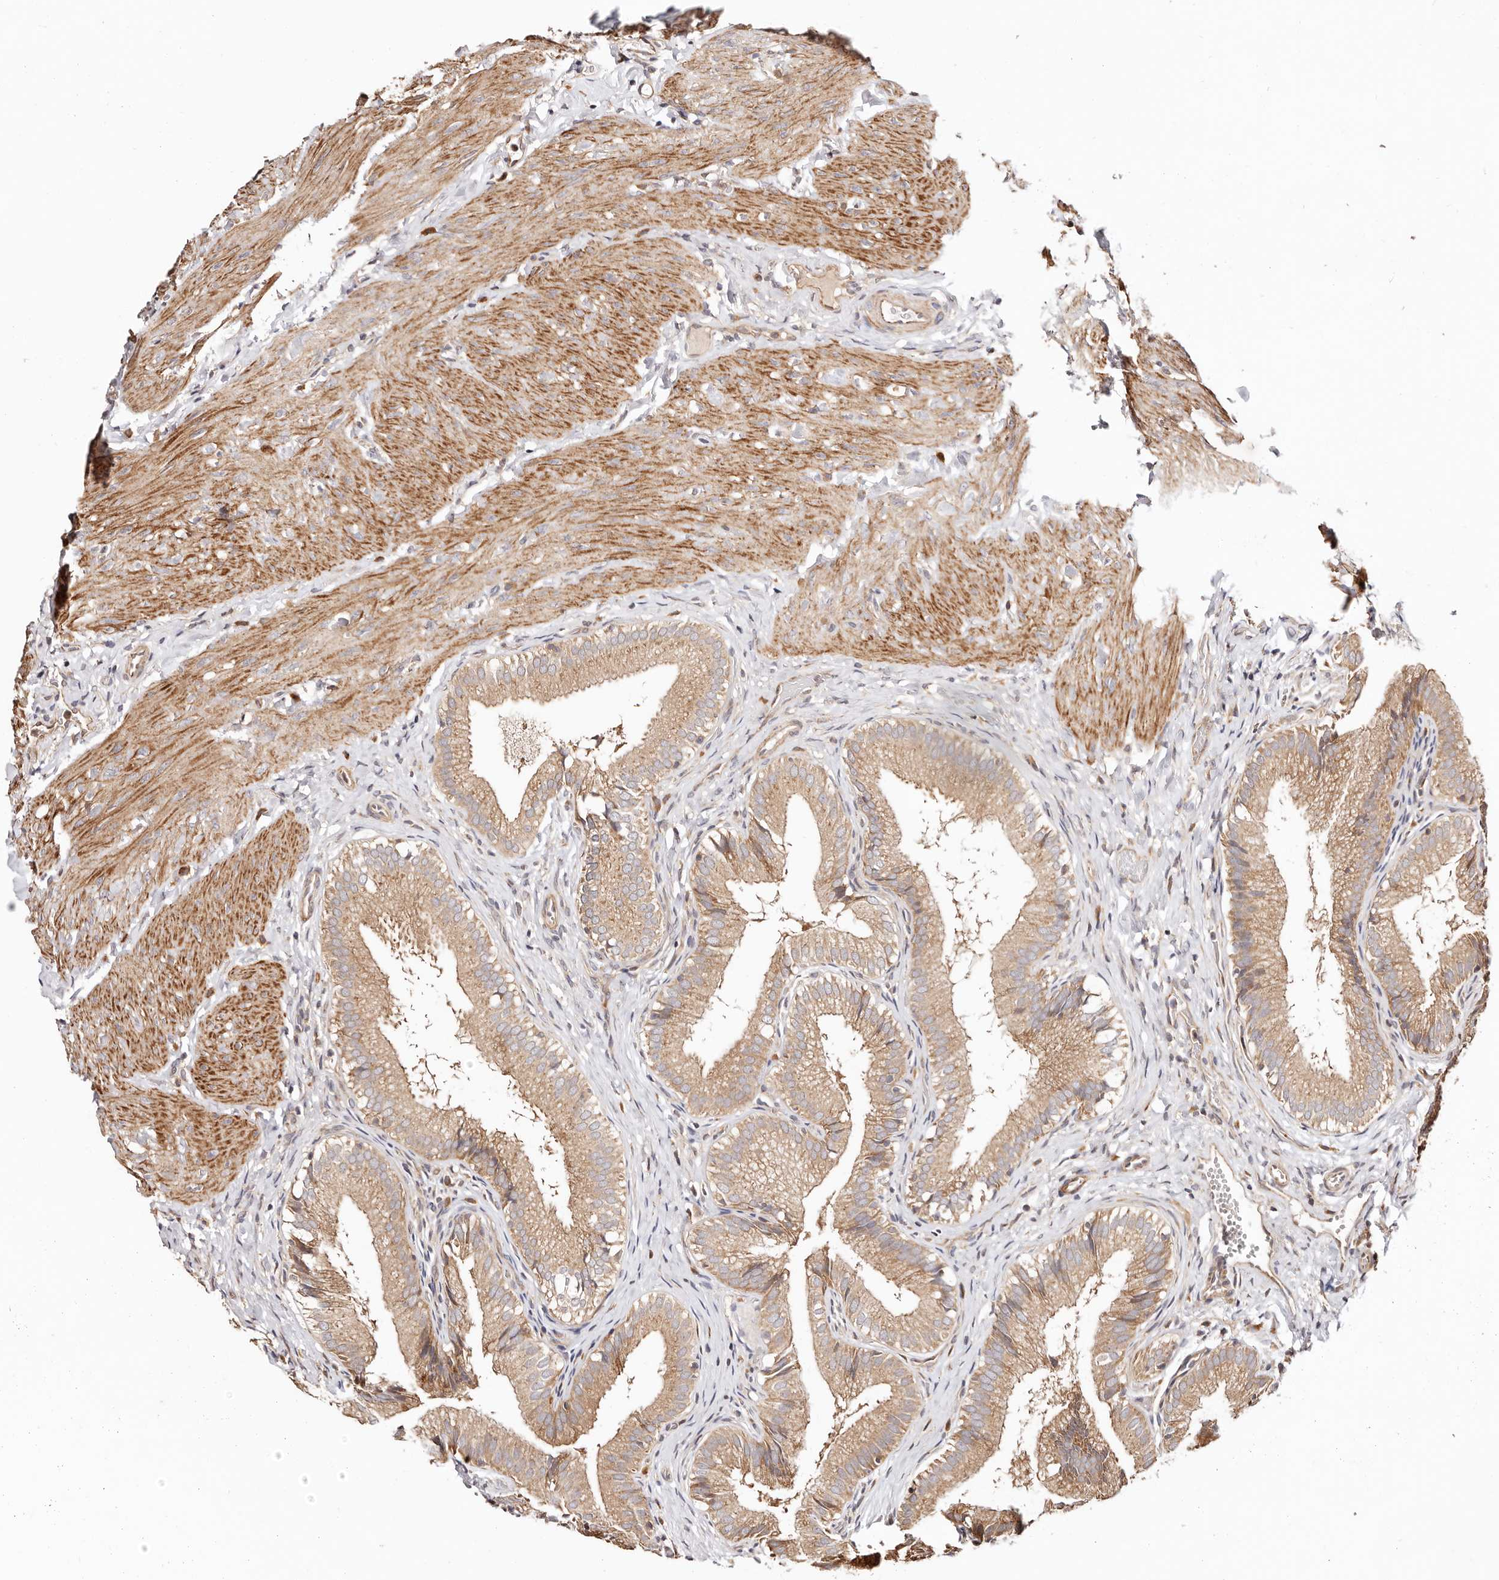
{"staining": {"intensity": "moderate", "quantity": ">75%", "location": "cytoplasmic/membranous"}, "tissue": "gallbladder", "cell_type": "Glandular cells", "image_type": "normal", "snomed": [{"axis": "morphology", "description": "Normal tissue, NOS"}, {"axis": "topography", "description": "Gallbladder"}], "caption": "IHC image of unremarkable gallbladder stained for a protein (brown), which shows medium levels of moderate cytoplasmic/membranous expression in approximately >75% of glandular cells.", "gene": "MAPK1", "patient": {"sex": "female", "age": 30}}